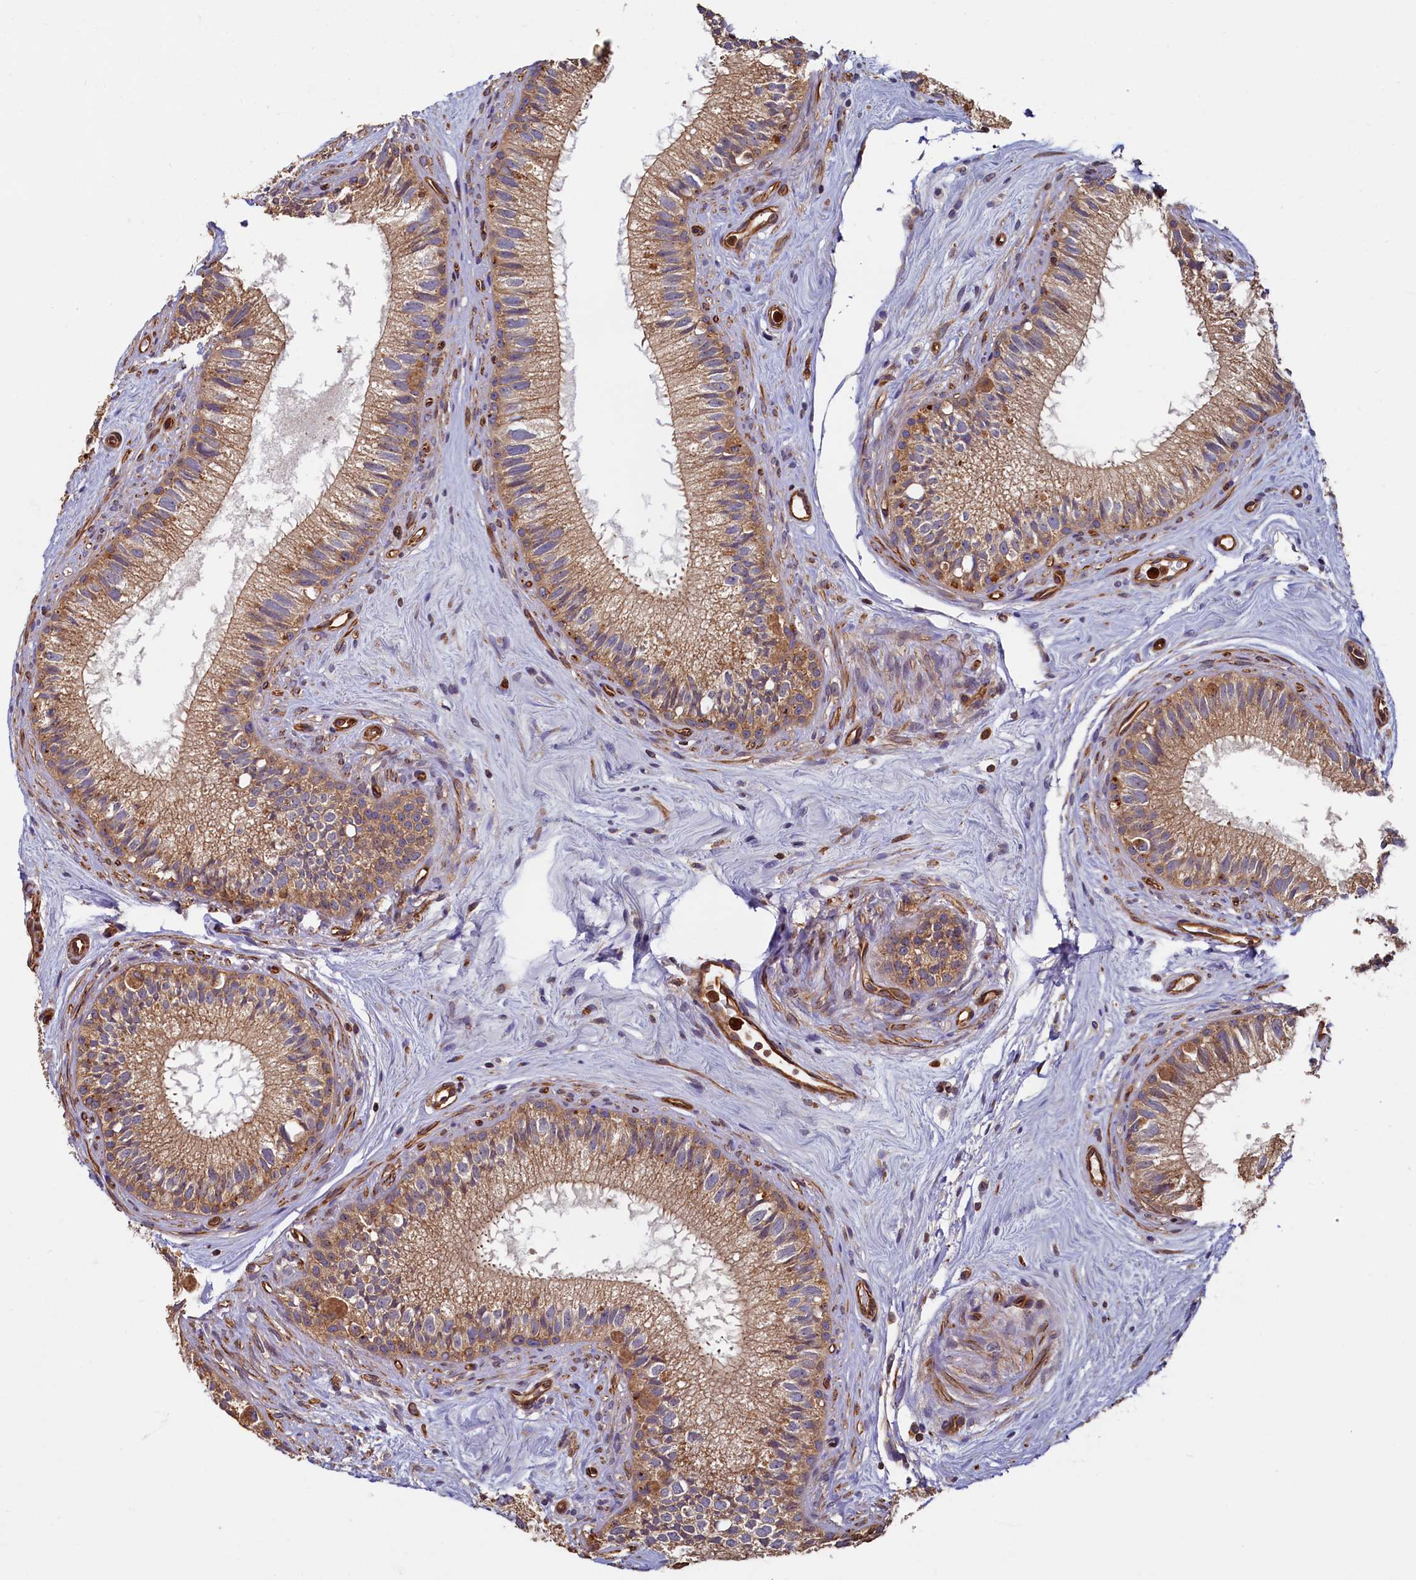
{"staining": {"intensity": "moderate", "quantity": ">75%", "location": "cytoplasmic/membranous"}, "tissue": "epididymis", "cell_type": "Glandular cells", "image_type": "normal", "snomed": [{"axis": "morphology", "description": "Normal tissue, NOS"}, {"axis": "topography", "description": "Epididymis"}], "caption": "A medium amount of moderate cytoplasmic/membranous positivity is seen in about >75% of glandular cells in unremarkable epididymis.", "gene": "CCDC102B", "patient": {"sex": "male", "age": 71}}